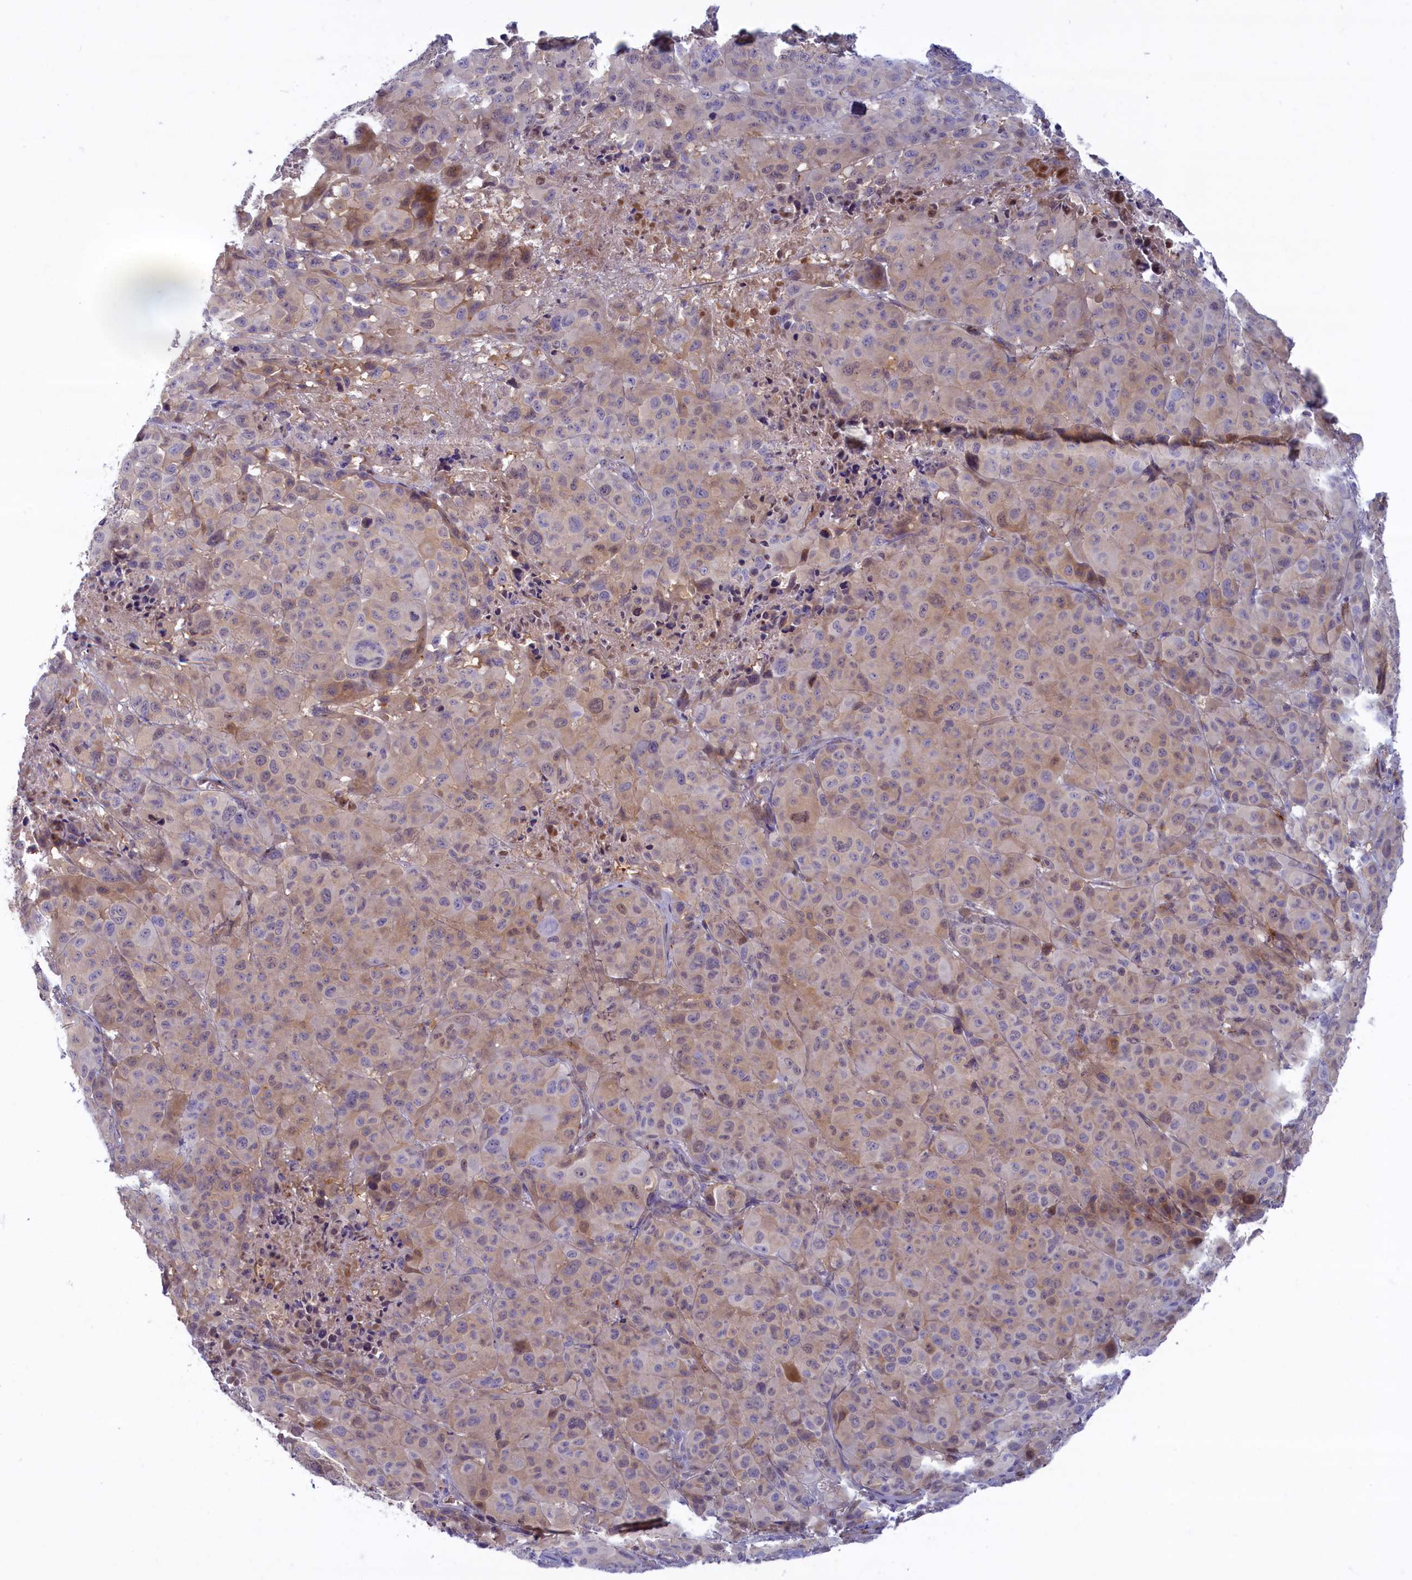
{"staining": {"intensity": "weak", "quantity": "<25%", "location": "cytoplasmic/membranous"}, "tissue": "melanoma", "cell_type": "Tumor cells", "image_type": "cancer", "snomed": [{"axis": "morphology", "description": "Malignant melanoma, NOS"}, {"axis": "topography", "description": "Skin"}], "caption": "Tumor cells are negative for brown protein staining in melanoma.", "gene": "FCSK", "patient": {"sex": "male", "age": 73}}